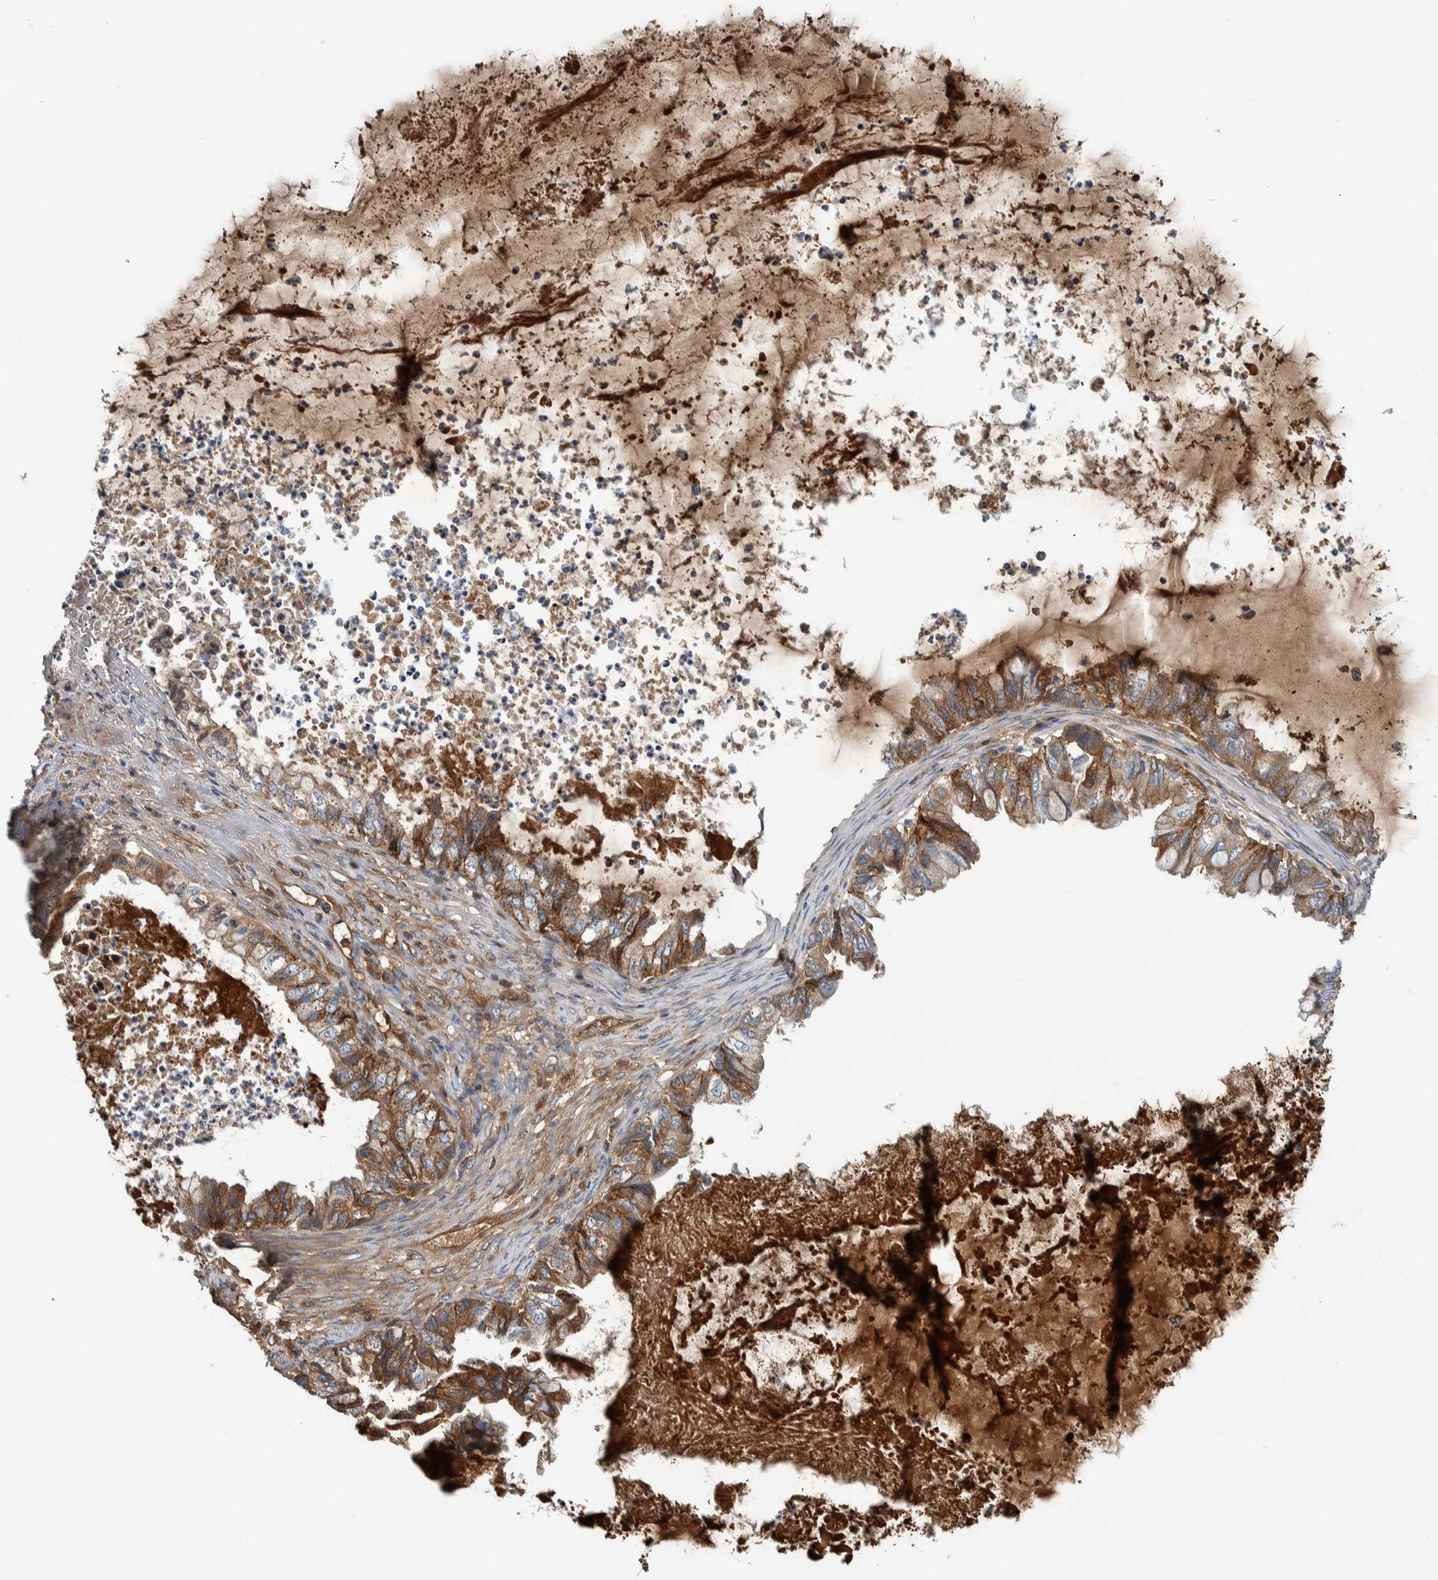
{"staining": {"intensity": "moderate", "quantity": ">75%", "location": "cytoplasmic/membranous"}, "tissue": "ovarian cancer", "cell_type": "Tumor cells", "image_type": "cancer", "snomed": [{"axis": "morphology", "description": "Cystadenocarcinoma, mucinous, NOS"}, {"axis": "topography", "description": "Ovary"}], "caption": "Immunohistochemical staining of ovarian cancer (mucinous cystadenocarcinoma) exhibits medium levels of moderate cytoplasmic/membranous expression in approximately >75% of tumor cells. The staining was performed using DAB, with brown indicating positive protein expression. Nuclei are stained blue with hematoxylin.", "gene": "SERPINC1", "patient": {"sex": "female", "age": 80}}